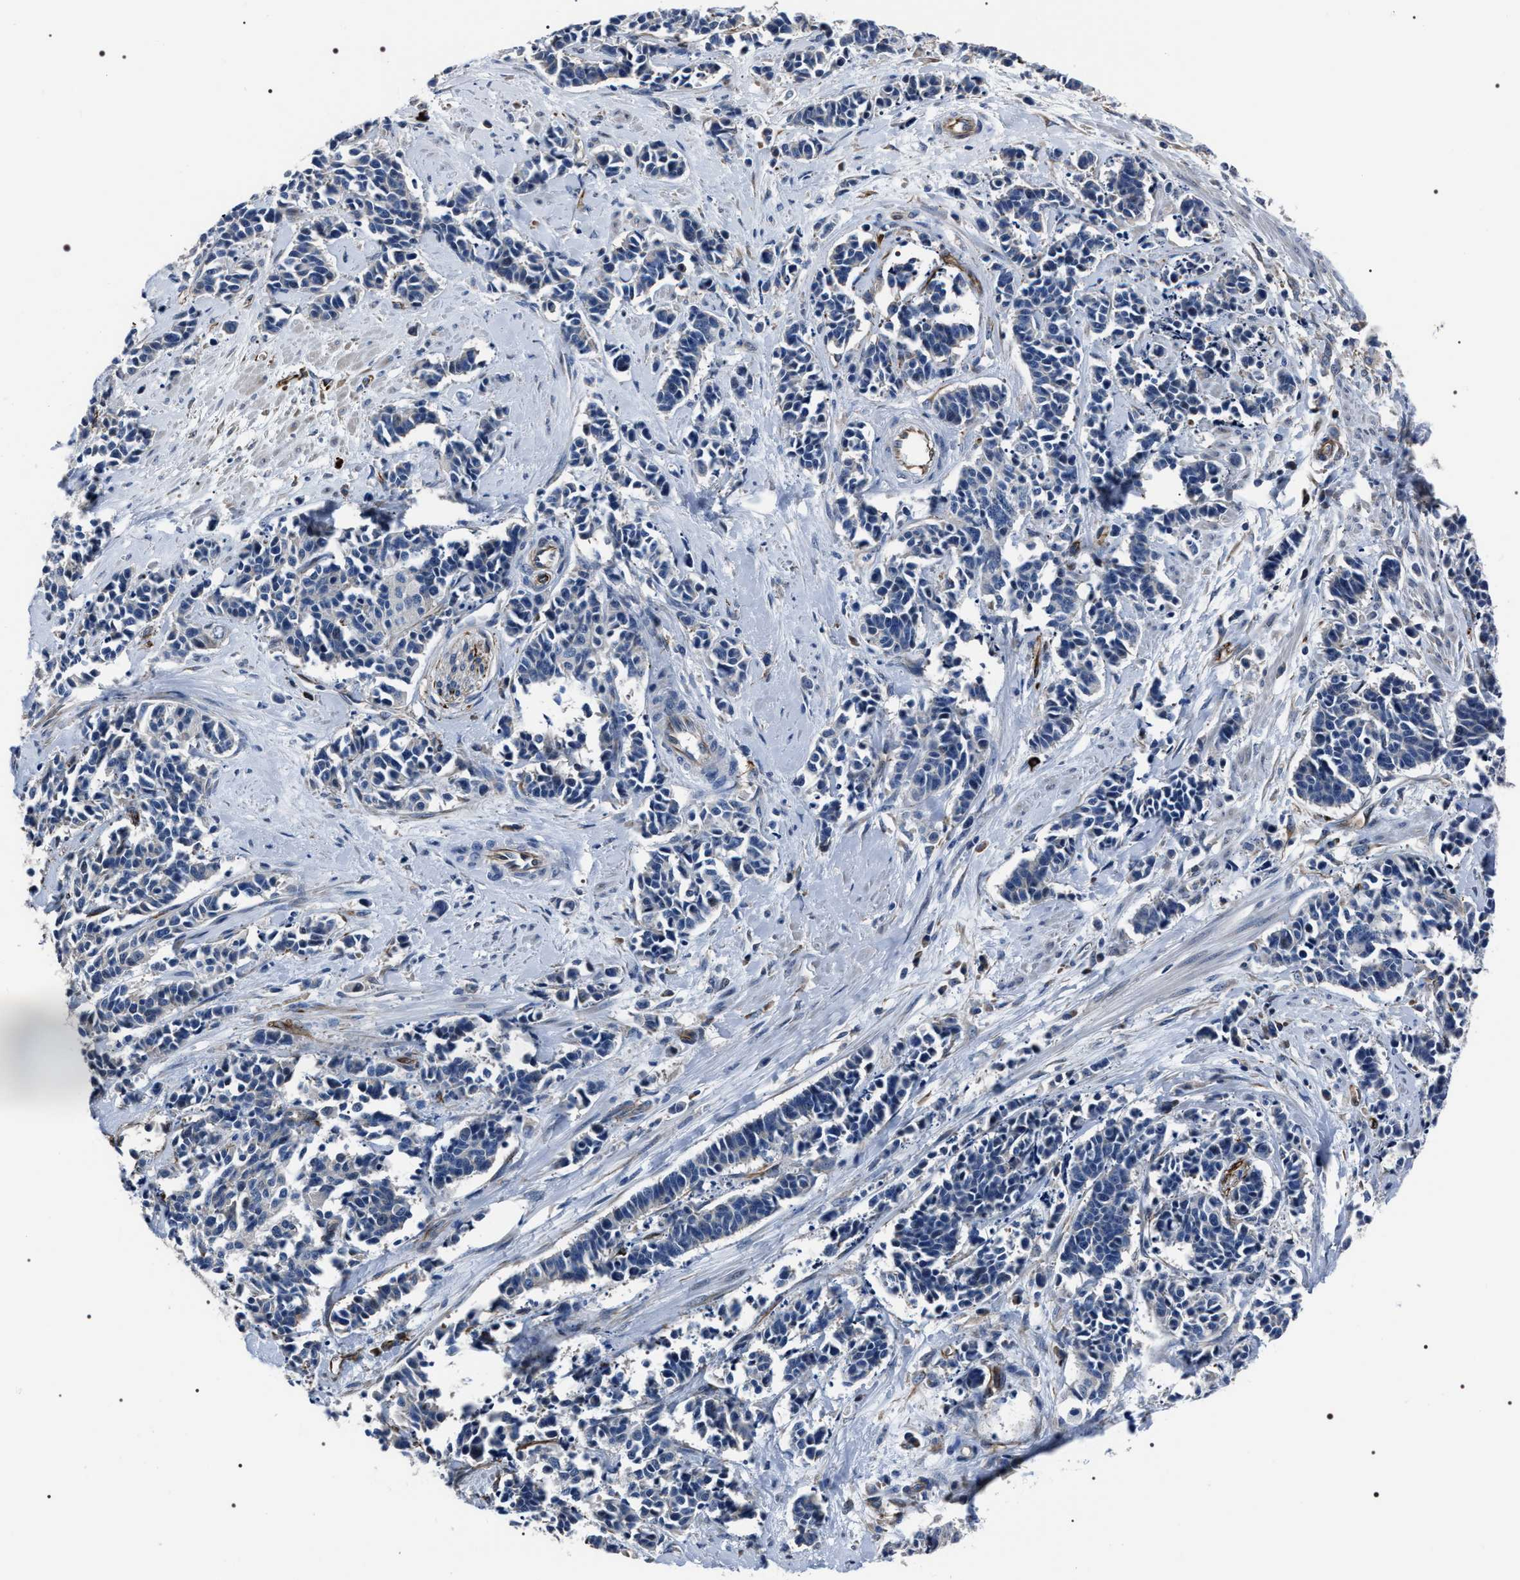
{"staining": {"intensity": "negative", "quantity": "none", "location": "none"}, "tissue": "cervical cancer", "cell_type": "Tumor cells", "image_type": "cancer", "snomed": [{"axis": "morphology", "description": "Squamous cell carcinoma, NOS"}, {"axis": "topography", "description": "Cervix"}], "caption": "Cervical squamous cell carcinoma was stained to show a protein in brown. There is no significant expression in tumor cells. (Immunohistochemistry (ihc), brightfield microscopy, high magnification).", "gene": "PKD1L1", "patient": {"sex": "female", "age": 35}}